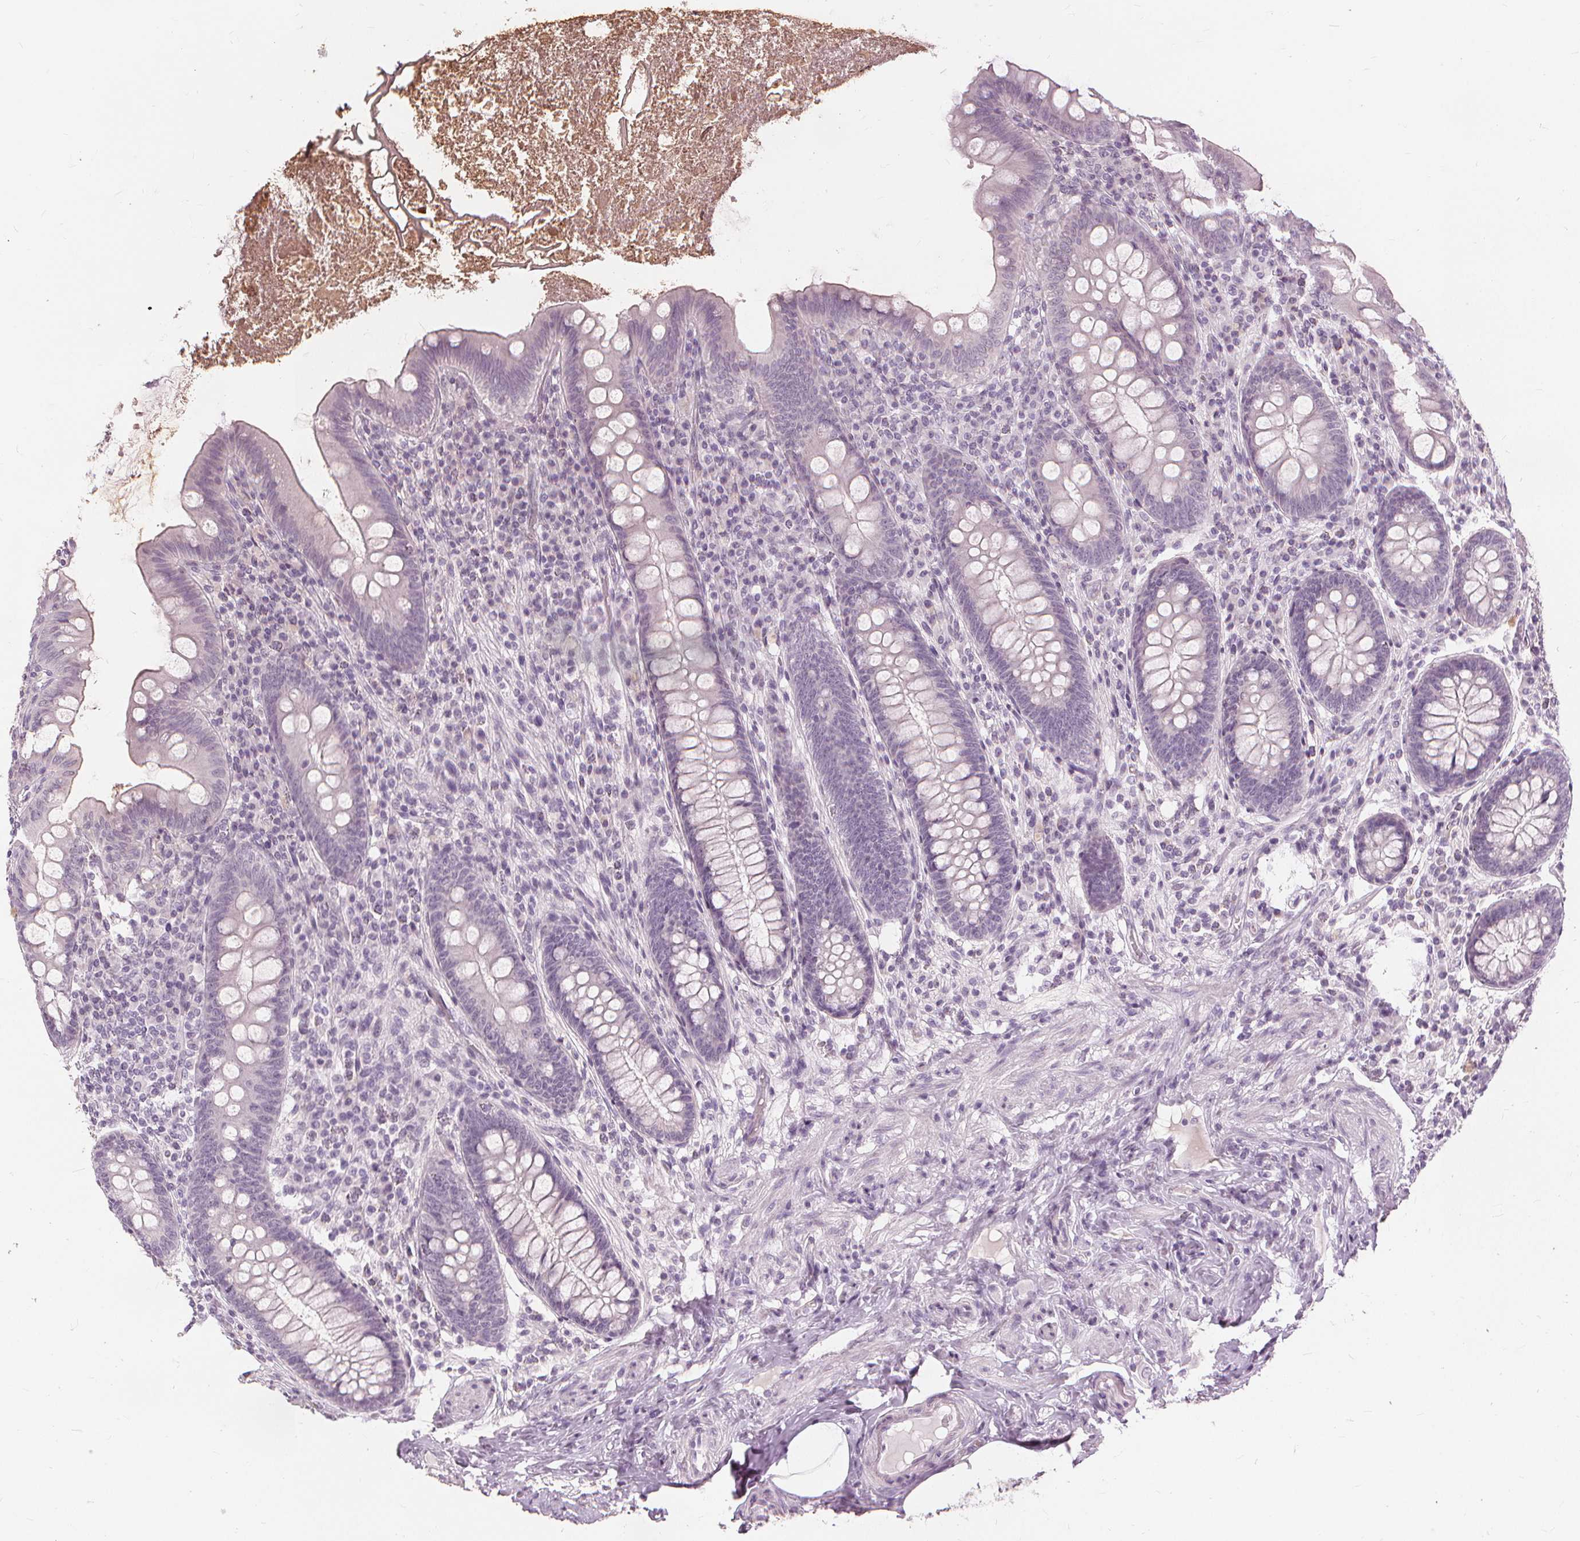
{"staining": {"intensity": "negative", "quantity": "none", "location": "none"}, "tissue": "appendix", "cell_type": "Glandular cells", "image_type": "normal", "snomed": [{"axis": "morphology", "description": "Normal tissue, NOS"}, {"axis": "topography", "description": "Appendix"}], "caption": "Human appendix stained for a protein using IHC reveals no positivity in glandular cells.", "gene": "SFTPD", "patient": {"sex": "male", "age": 71}}